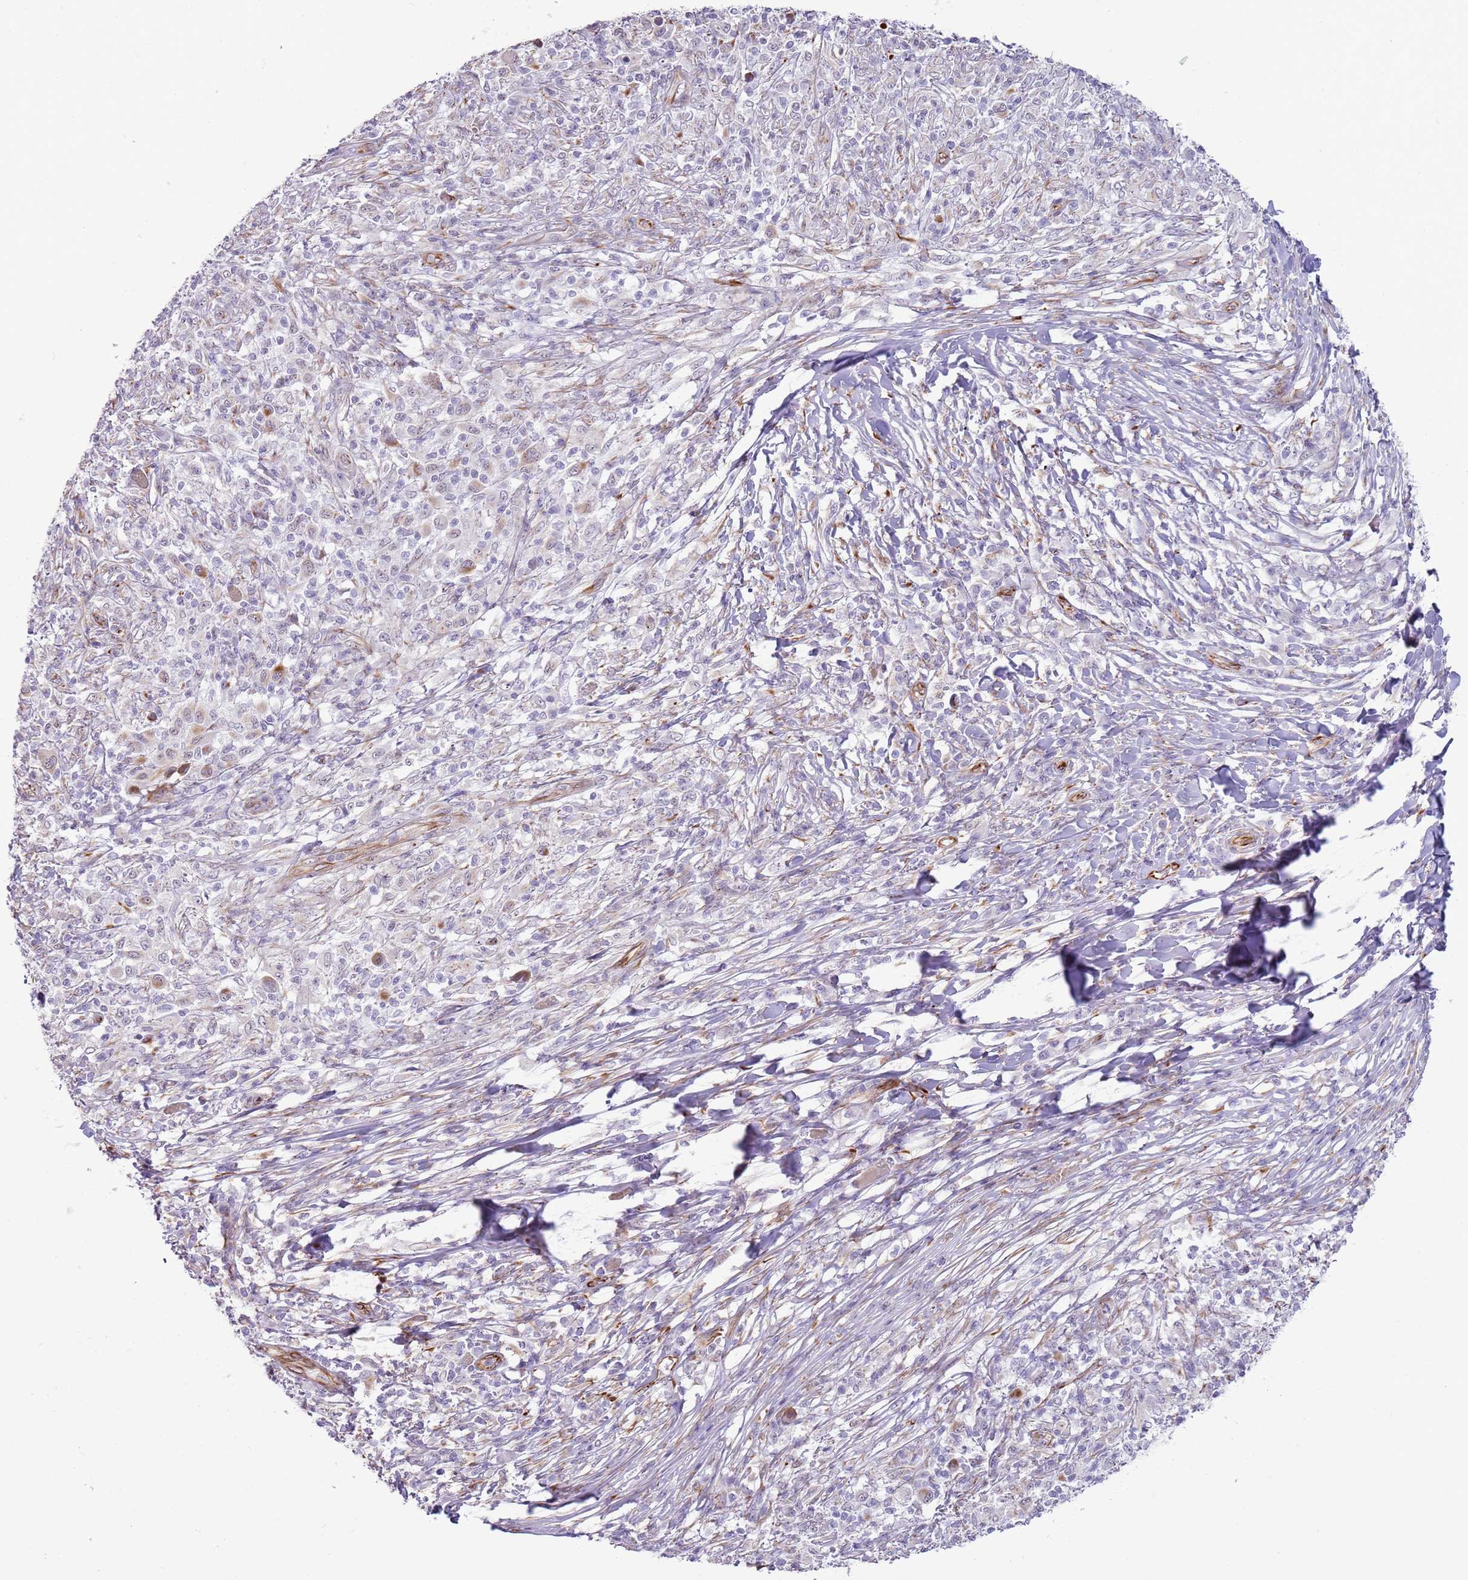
{"staining": {"intensity": "negative", "quantity": "none", "location": "none"}, "tissue": "melanoma", "cell_type": "Tumor cells", "image_type": "cancer", "snomed": [{"axis": "morphology", "description": "Malignant melanoma, NOS"}, {"axis": "topography", "description": "Skin"}], "caption": "Image shows no protein positivity in tumor cells of melanoma tissue. Nuclei are stained in blue.", "gene": "NBPF3", "patient": {"sex": "male", "age": 66}}